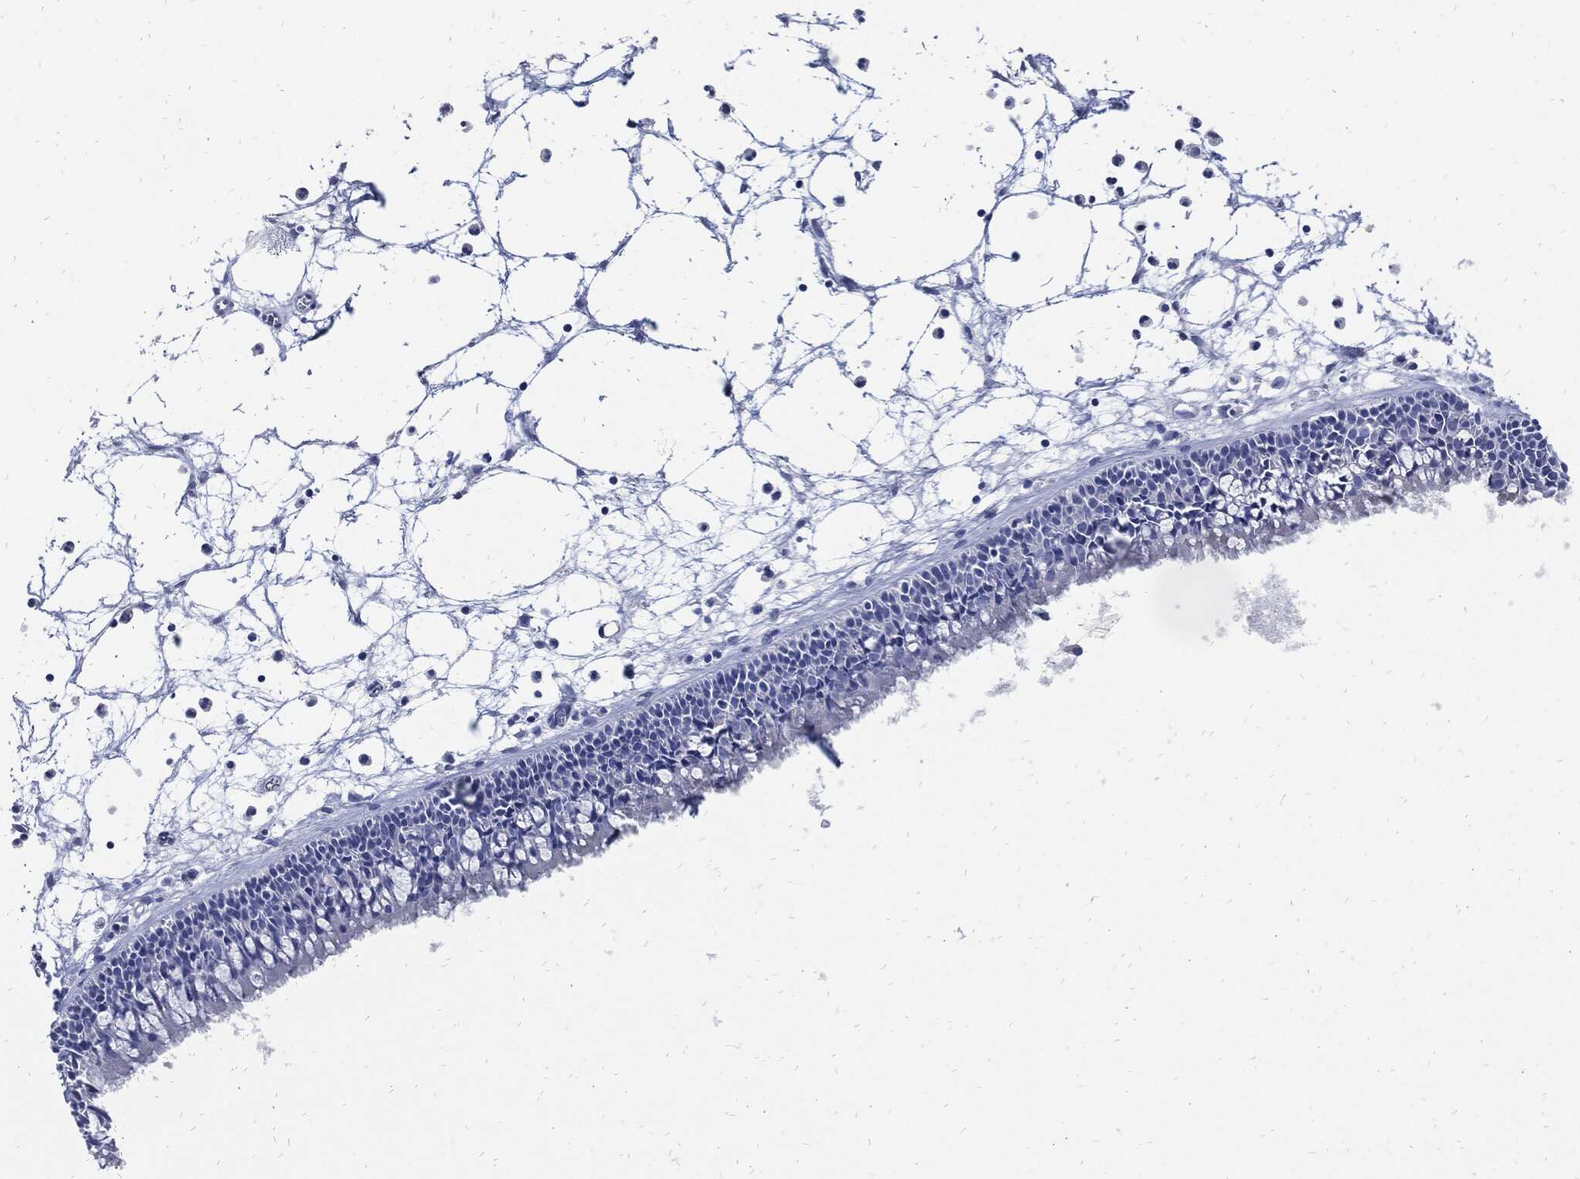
{"staining": {"intensity": "negative", "quantity": "none", "location": "none"}, "tissue": "nasopharynx", "cell_type": "Respiratory epithelial cells", "image_type": "normal", "snomed": [{"axis": "morphology", "description": "Normal tissue, NOS"}, {"axis": "topography", "description": "Nasopharynx"}], "caption": "Image shows no protein positivity in respiratory epithelial cells of benign nasopharynx.", "gene": "FABP4", "patient": {"sex": "male", "age": 58}}